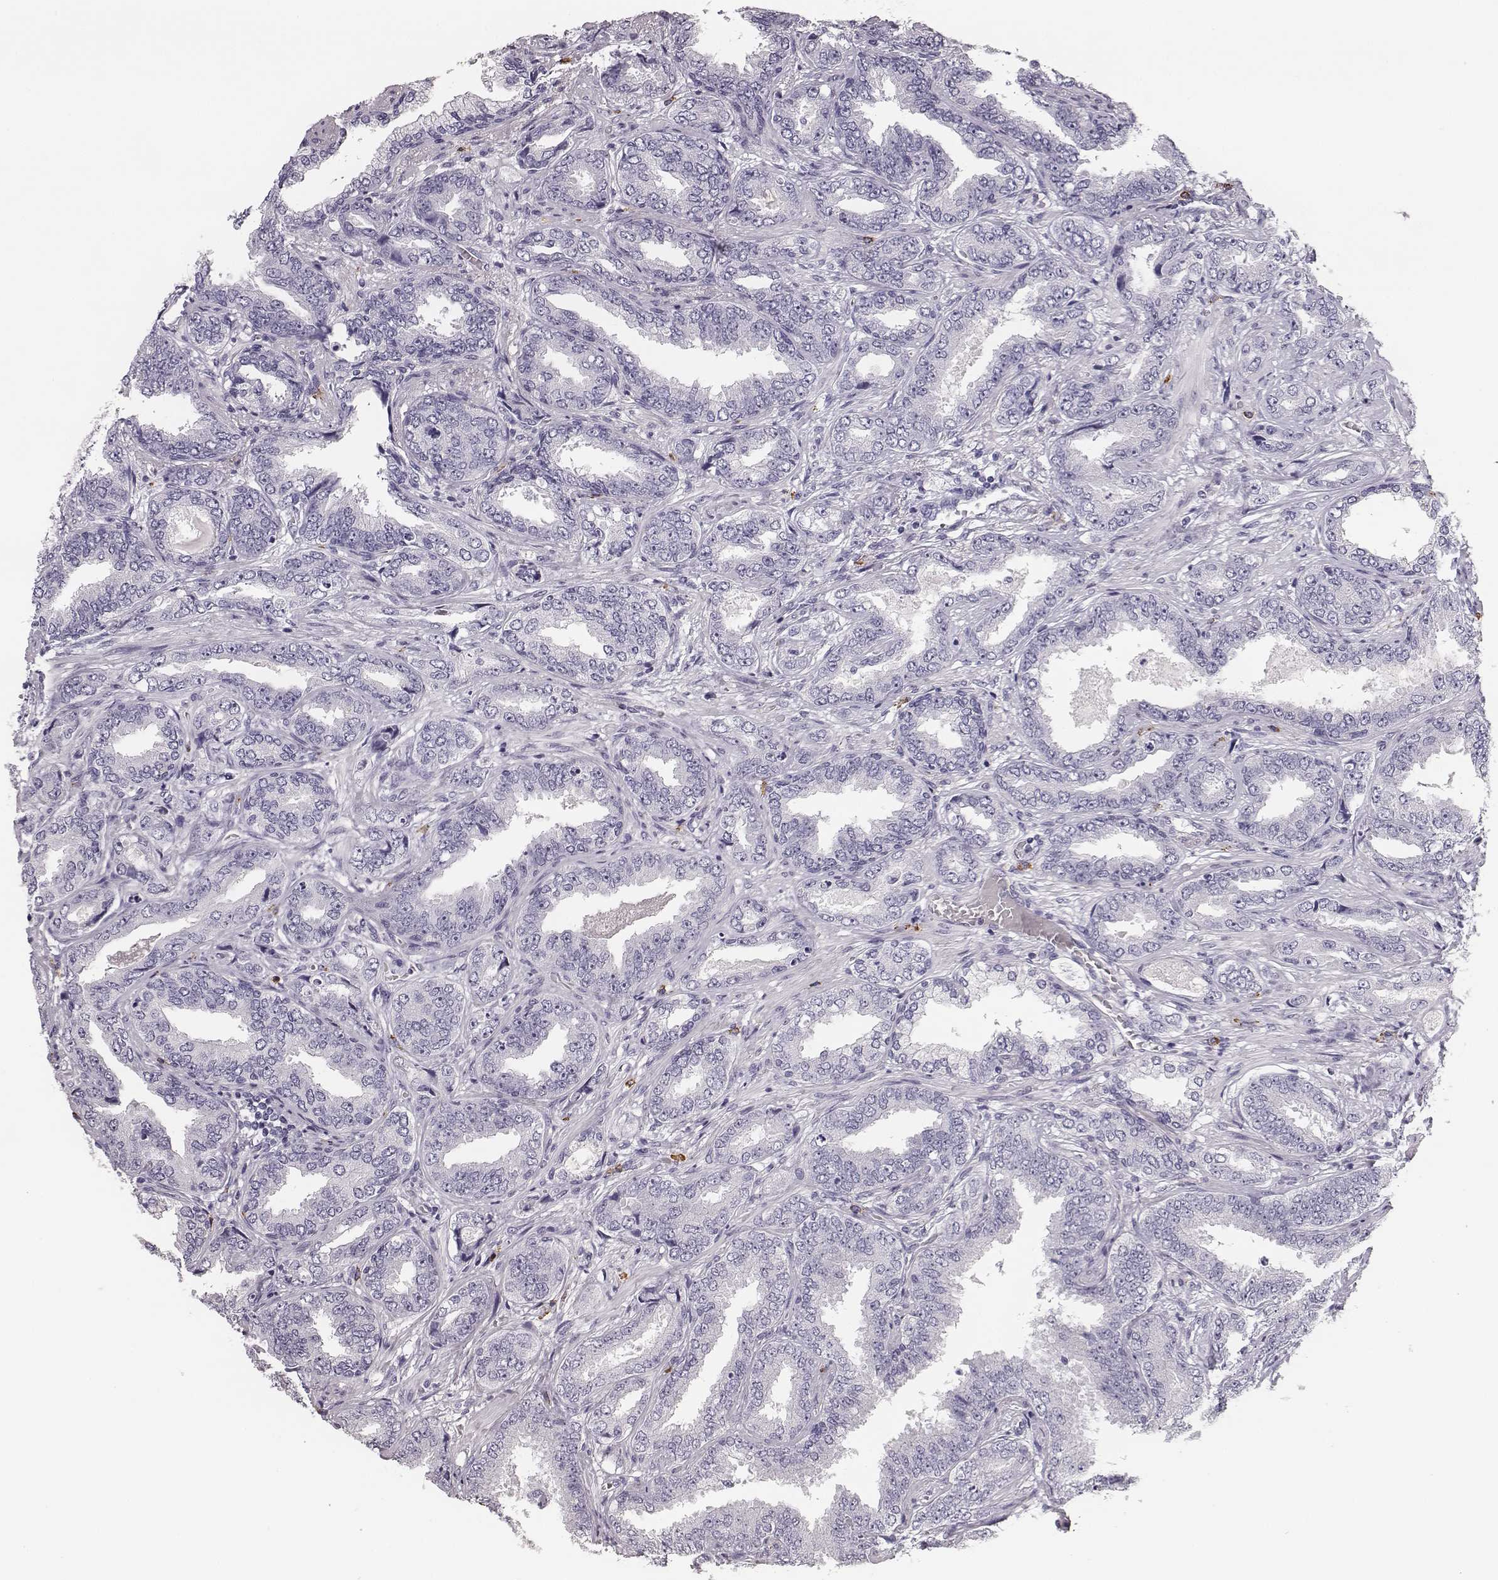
{"staining": {"intensity": "negative", "quantity": "none", "location": "none"}, "tissue": "prostate cancer", "cell_type": "Tumor cells", "image_type": "cancer", "snomed": [{"axis": "morphology", "description": "Adenocarcinoma, Low grade"}, {"axis": "topography", "description": "Prostate"}], "caption": "Immunohistochemistry image of prostate cancer (adenocarcinoma (low-grade)) stained for a protein (brown), which demonstrates no staining in tumor cells. The staining was performed using DAB to visualize the protein expression in brown, while the nuclei were stained in blue with hematoxylin (Magnification: 20x).", "gene": "NPTXR", "patient": {"sex": "male", "age": 68}}